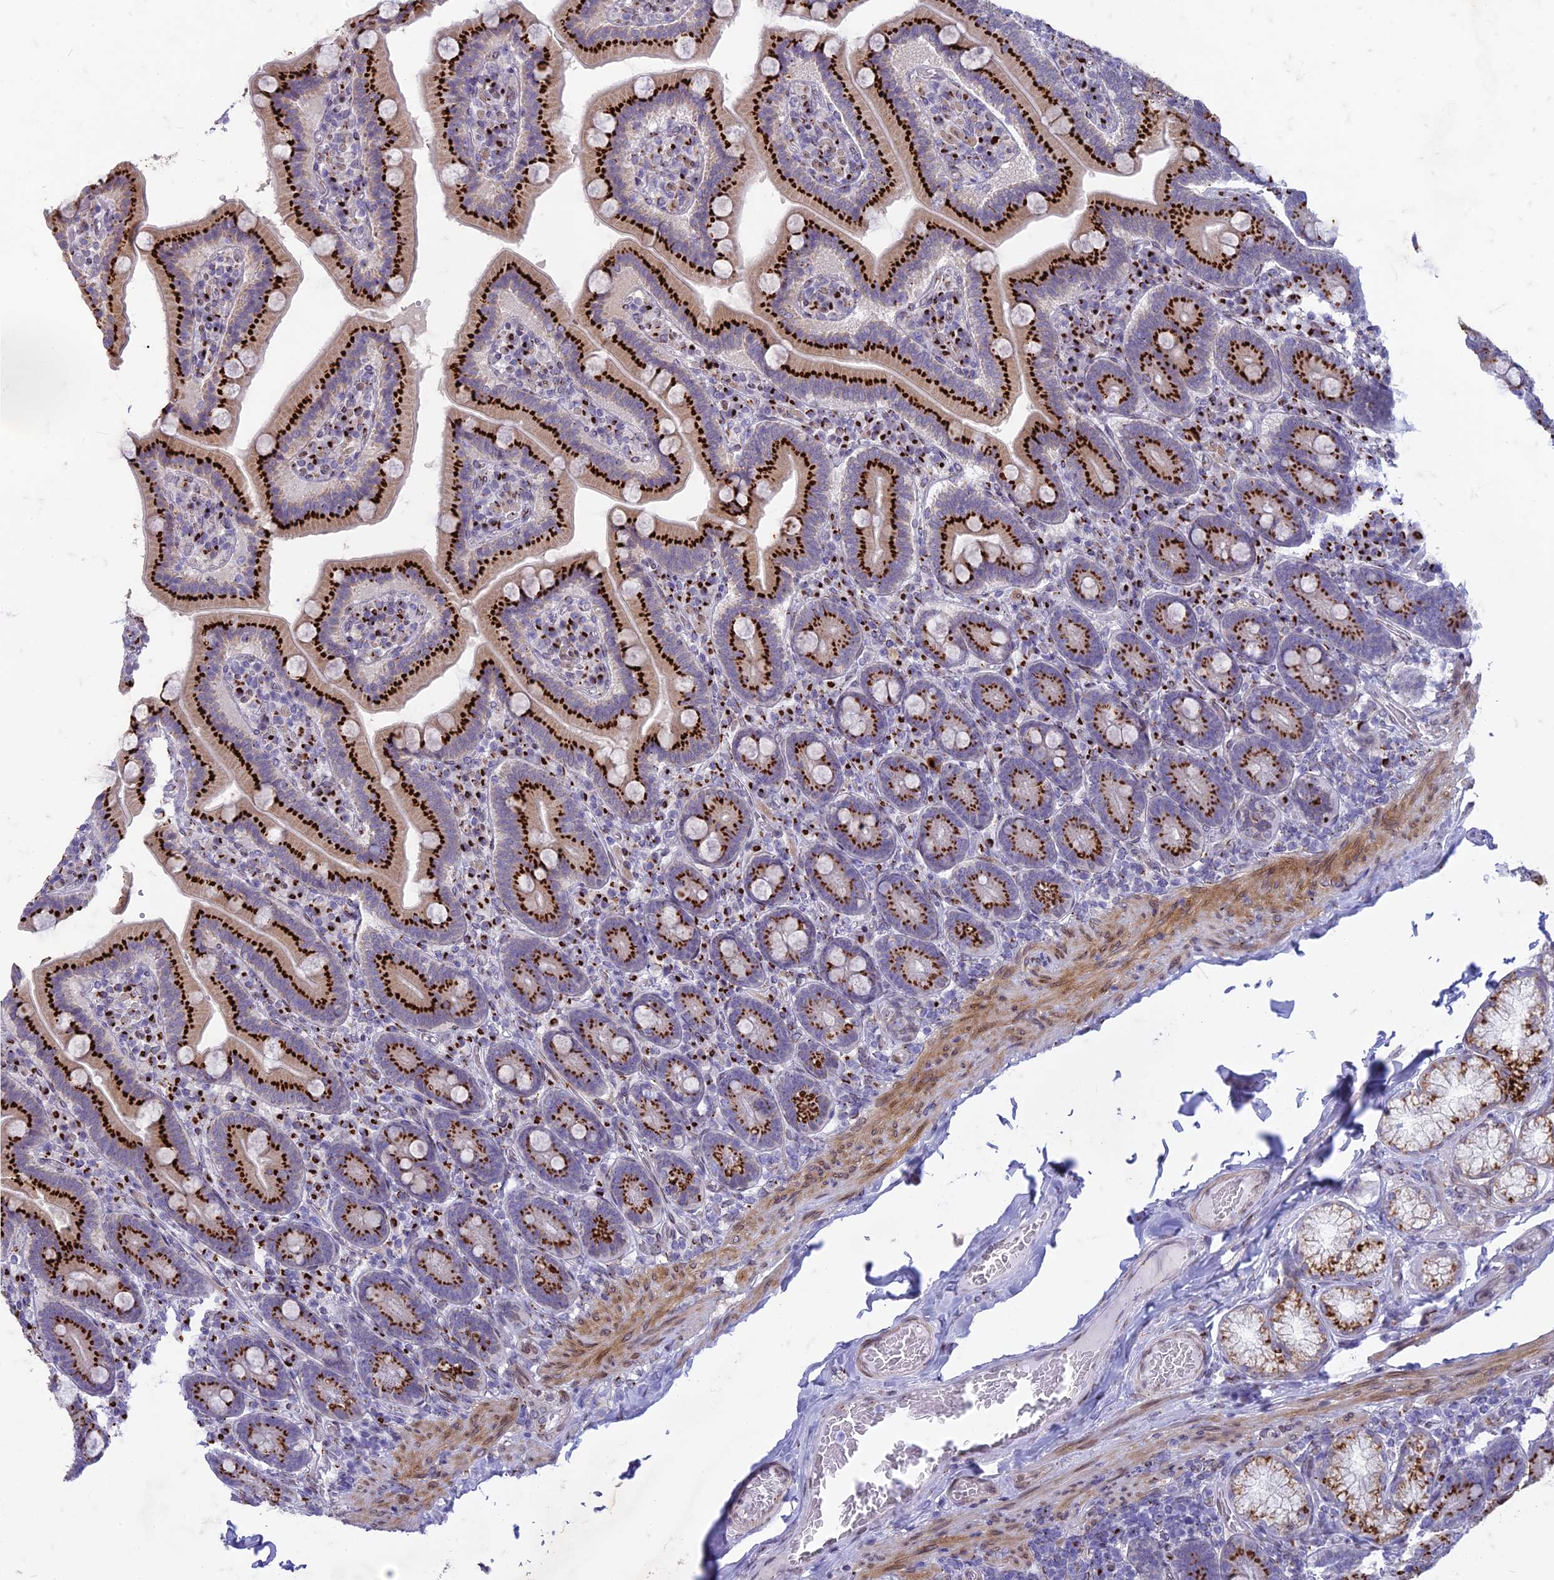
{"staining": {"intensity": "strong", "quantity": ">75%", "location": "cytoplasmic/membranous"}, "tissue": "duodenum", "cell_type": "Glandular cells", "image_type": "normal", "snomed": [{"axis": "morphology", "description": "Normal tissue, NOS"}, {"axis": "topography", "description": "Duodenum"}], "caption": "Duodenum stained for a protein reveals strong cytoplasmic/membranous positivity in glandular cells. Nuclei are stained in blue.", "gene": "FAM3C", "patient": {"sex": "female", "age": 62}}